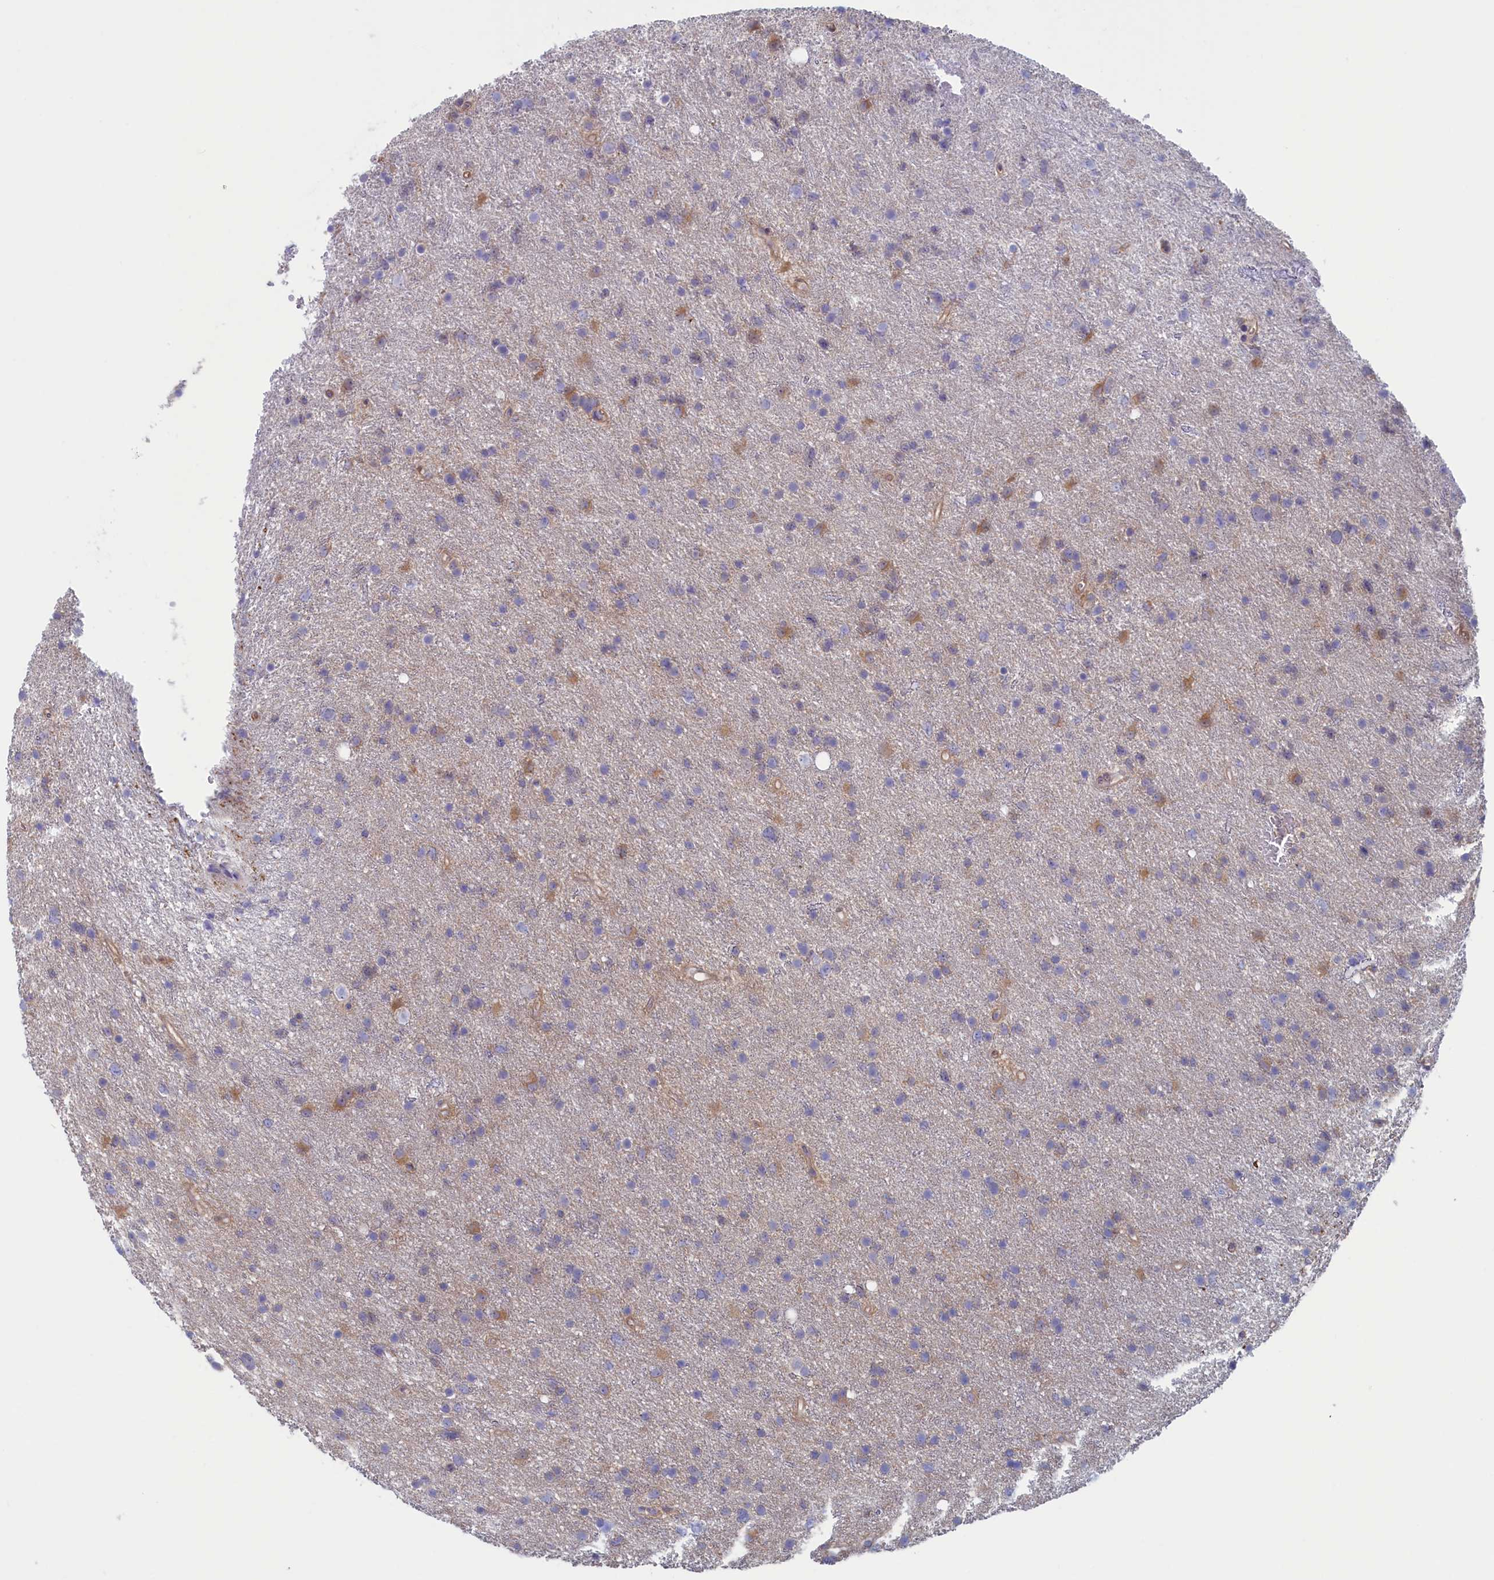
{"staining": {"intensity": "moderate", "quantity": "<25%", "location": "cytoplasmic/membranous"}, "tissue": "glioma", "cell_type": "Tumor cells", "image_type": "cancer", "snomed": [{"axis": "morphology", "description": "Glioma, malignant, Low grade"}, {"axis": "topography", "description": "Cerebral cortex"}], "caption": "An image of malignant glioma (low-grade) stained for a protein exhibits moderate cytoplasmic/membranous brown staining in tumor cells.", "gene": "SYNDIG1L", "patient": {"sex": "female", "age": 39}}